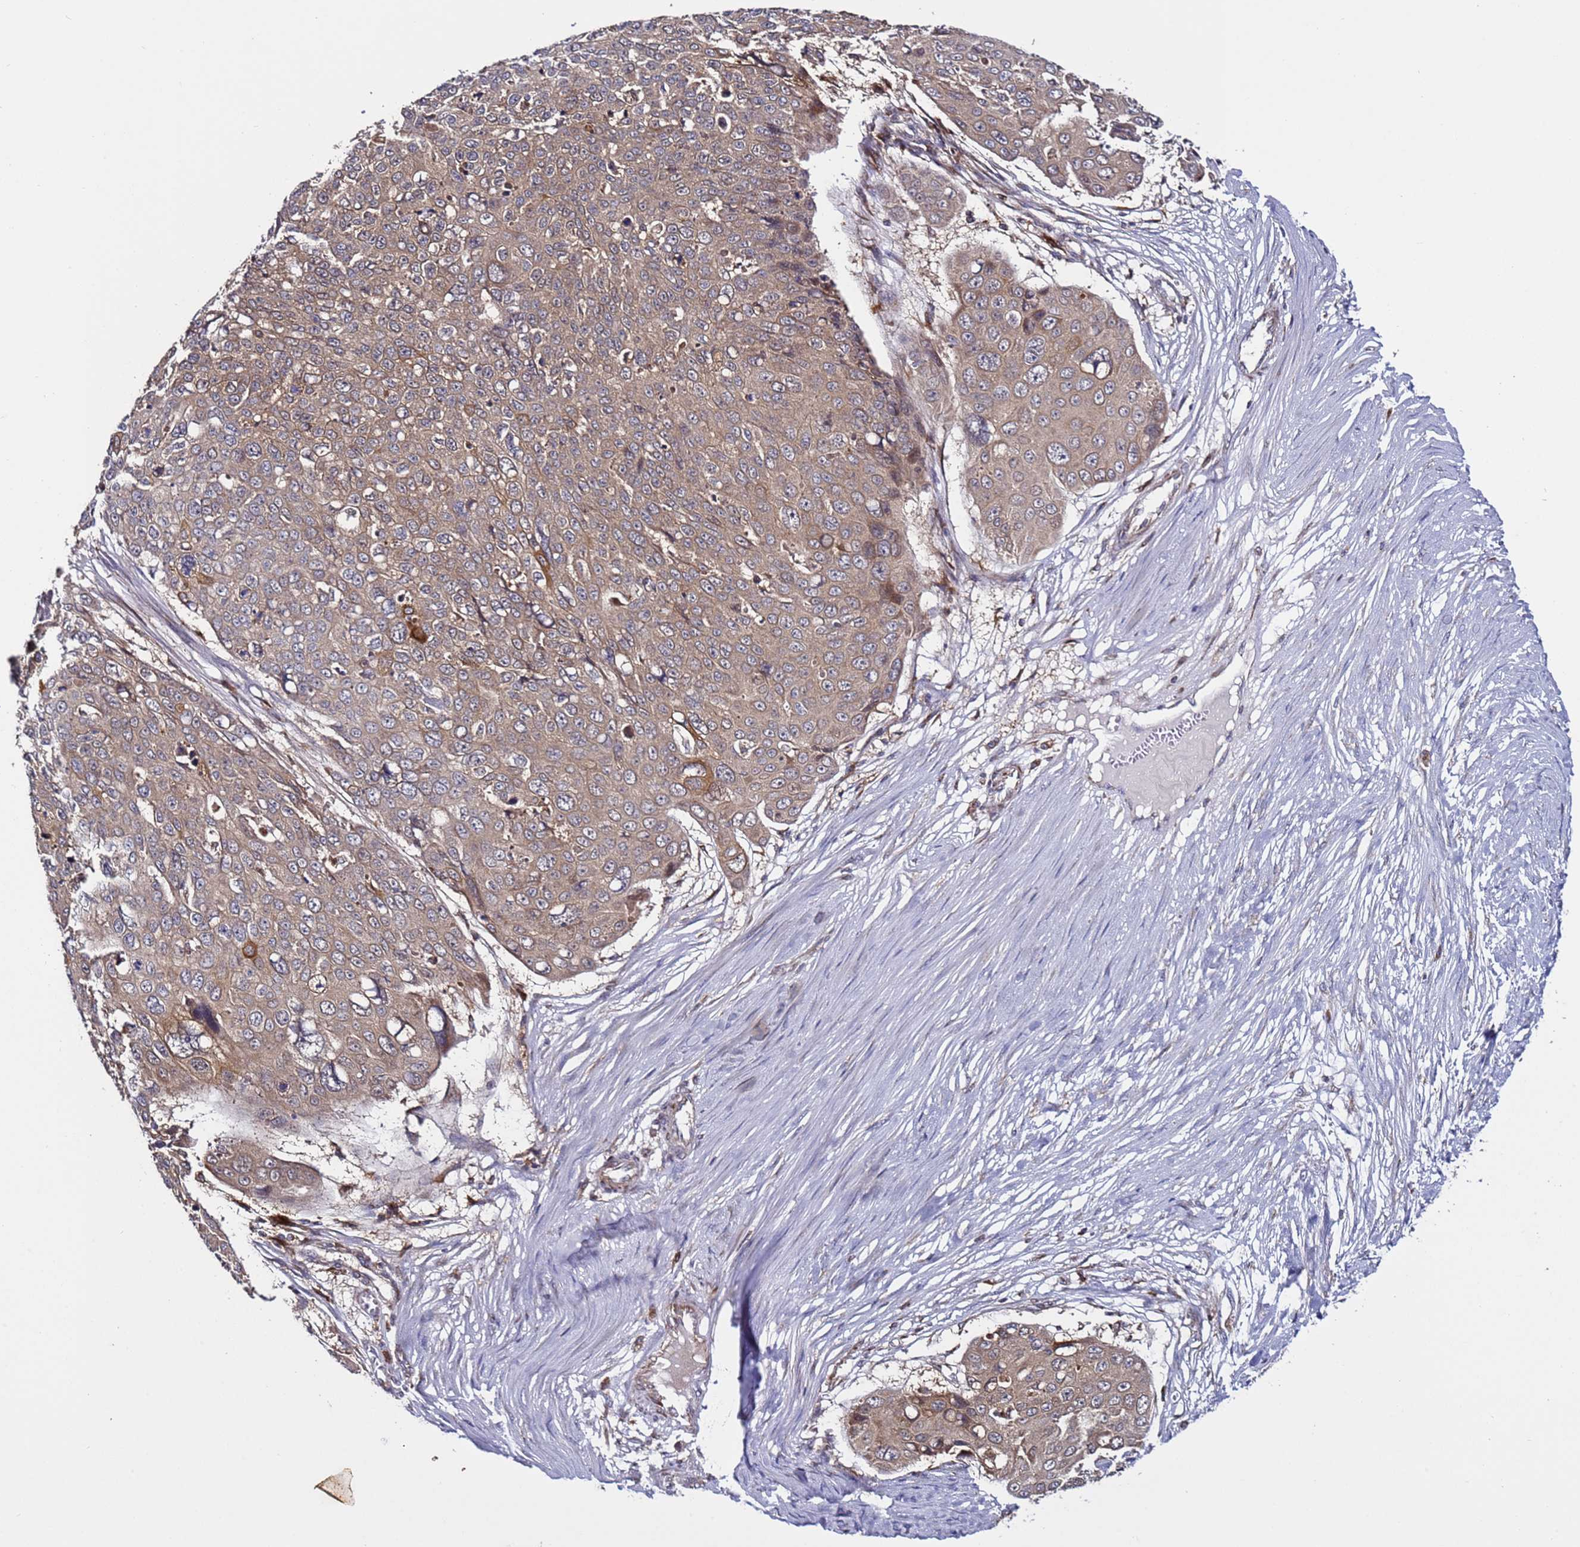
{"staining": {"intensity": "weak", "quantity": "<25%", "location": "cytoplasmic/membranous"}, "tissue": "skin cancer", "cell_type": "Tumor cells", "image_type": "cancer", "snomed": [{"axis": "morphology", "description": "Squamous cell carcinoma, NOS"}, {"axis": "topography", "description": "Skin"}], "caption": "Tumor cells show no significant protein expression in skin squamous cell carcinoma.", "gene": "TMEM176B", "patient": {"sex": "male", "age": 71}}